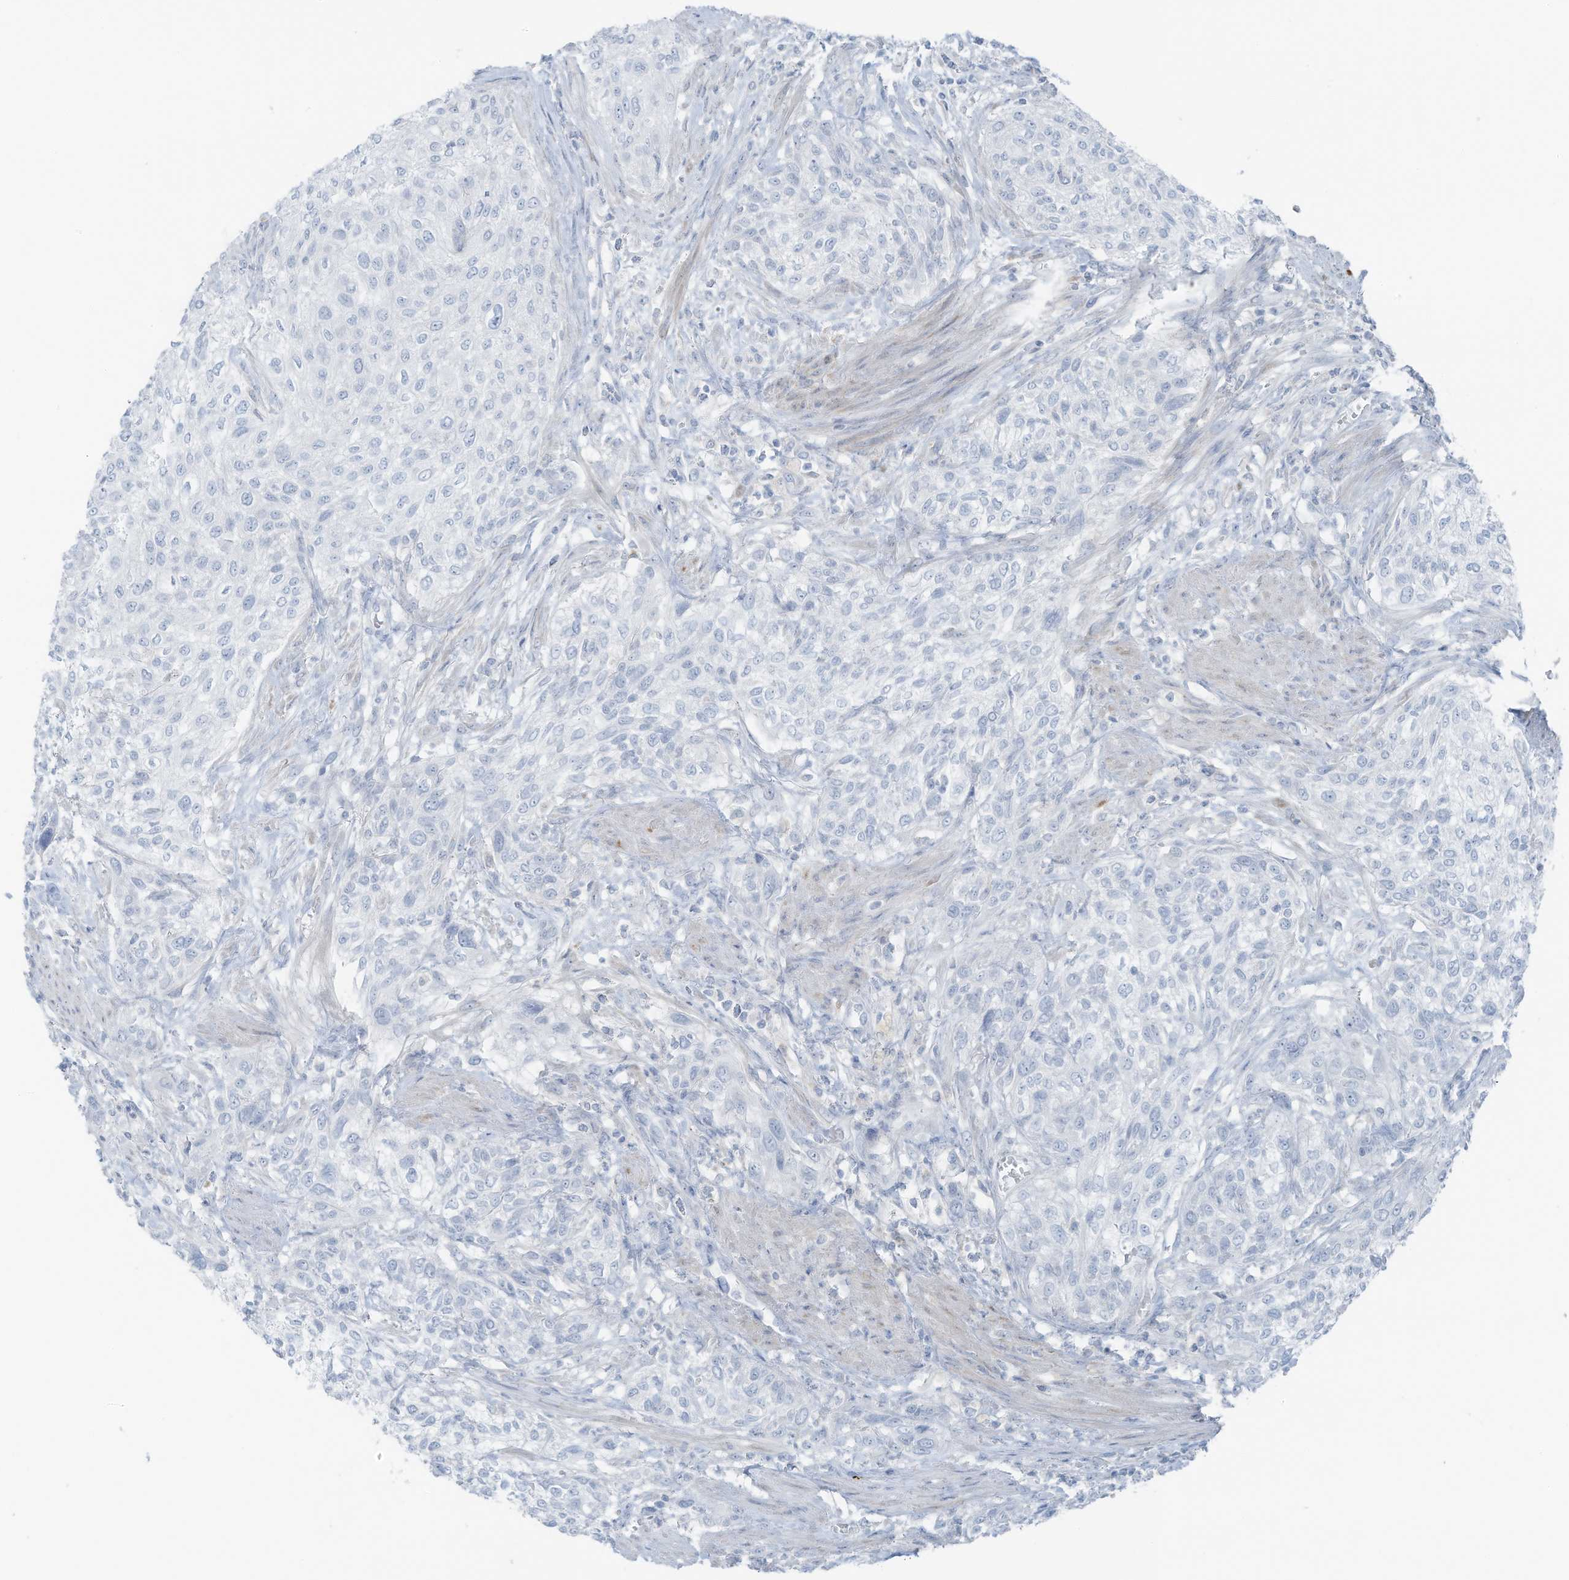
{"staining": {"intensity": "negative", "quantity": "none", "location": "none"}, "tissue": "urothelial cancer", "cell_type": "Tumor cells", "image_type": "cancer", "snomed": [{"axis": "morphology", "description": "Urothelial carcinoma, High grade"}, {"axis": "topography", "description": "Urinary bladder"}], "caption": "Tumor cells are negative for protein expression in human urothelial cancer.", "gene": "SLC25A43", "patient": {"sex": "male", "age": 35}}